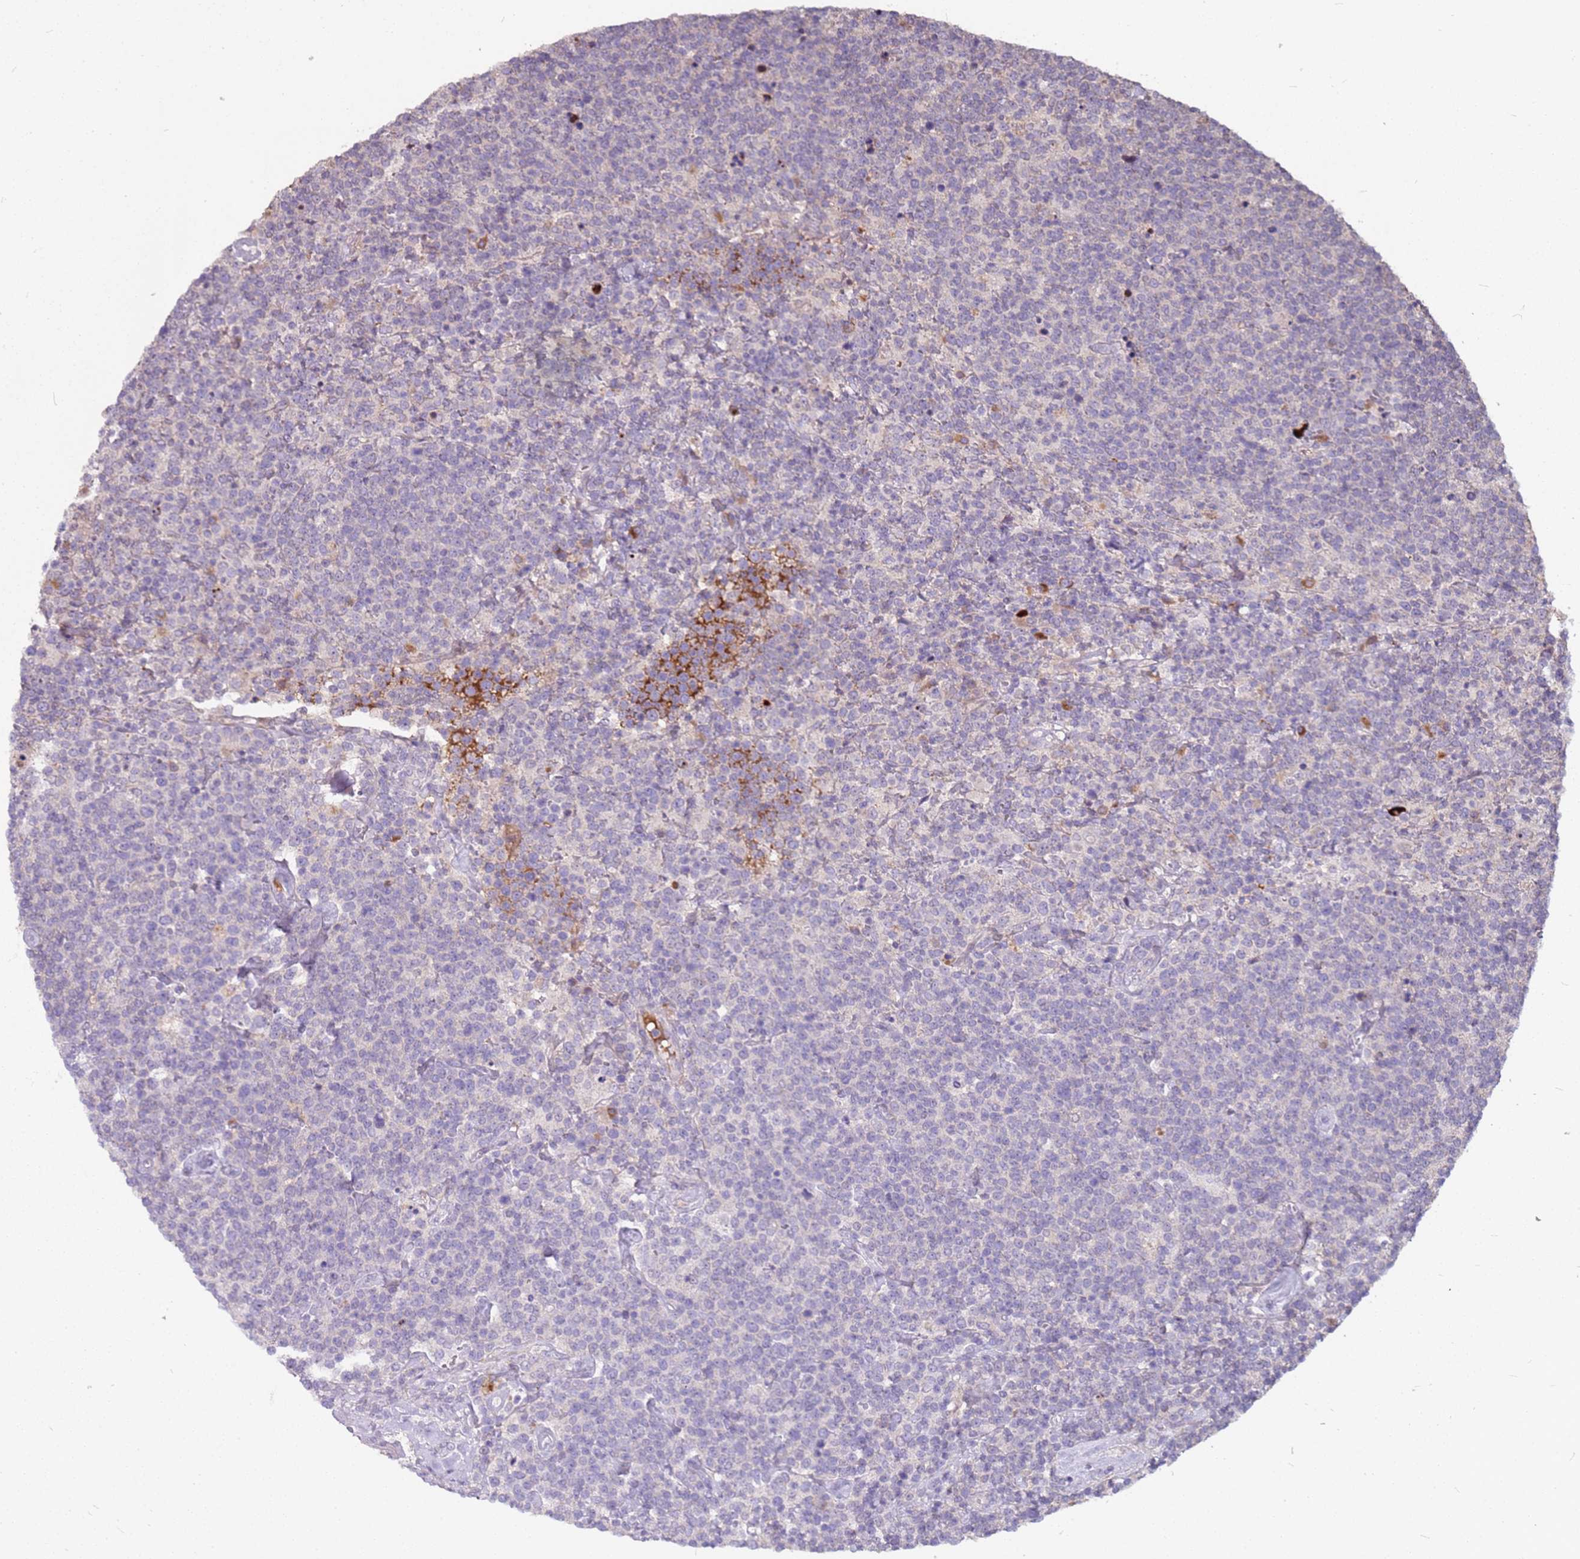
{"staining": {"intensity": "negative", "quantity": "none", "location": "none"}, "tissue": "lymphoma", "cell_type": "Tumor cells", "image_type": "cancer", "snomed": [{"axis": "morphology", "description": "Malignant lymphoma, non-Hodgkin's type, High grade"}, {"axis": "topography", "description": "Lymph node"}], "caption": "A photomicrograph of human malignant lymphoma, non-Hodgkin's type (high-grade) is negative for staining in tumor cells.", "gene": "DCDC2C", "patient": {"sex": "male", "age": 61}}